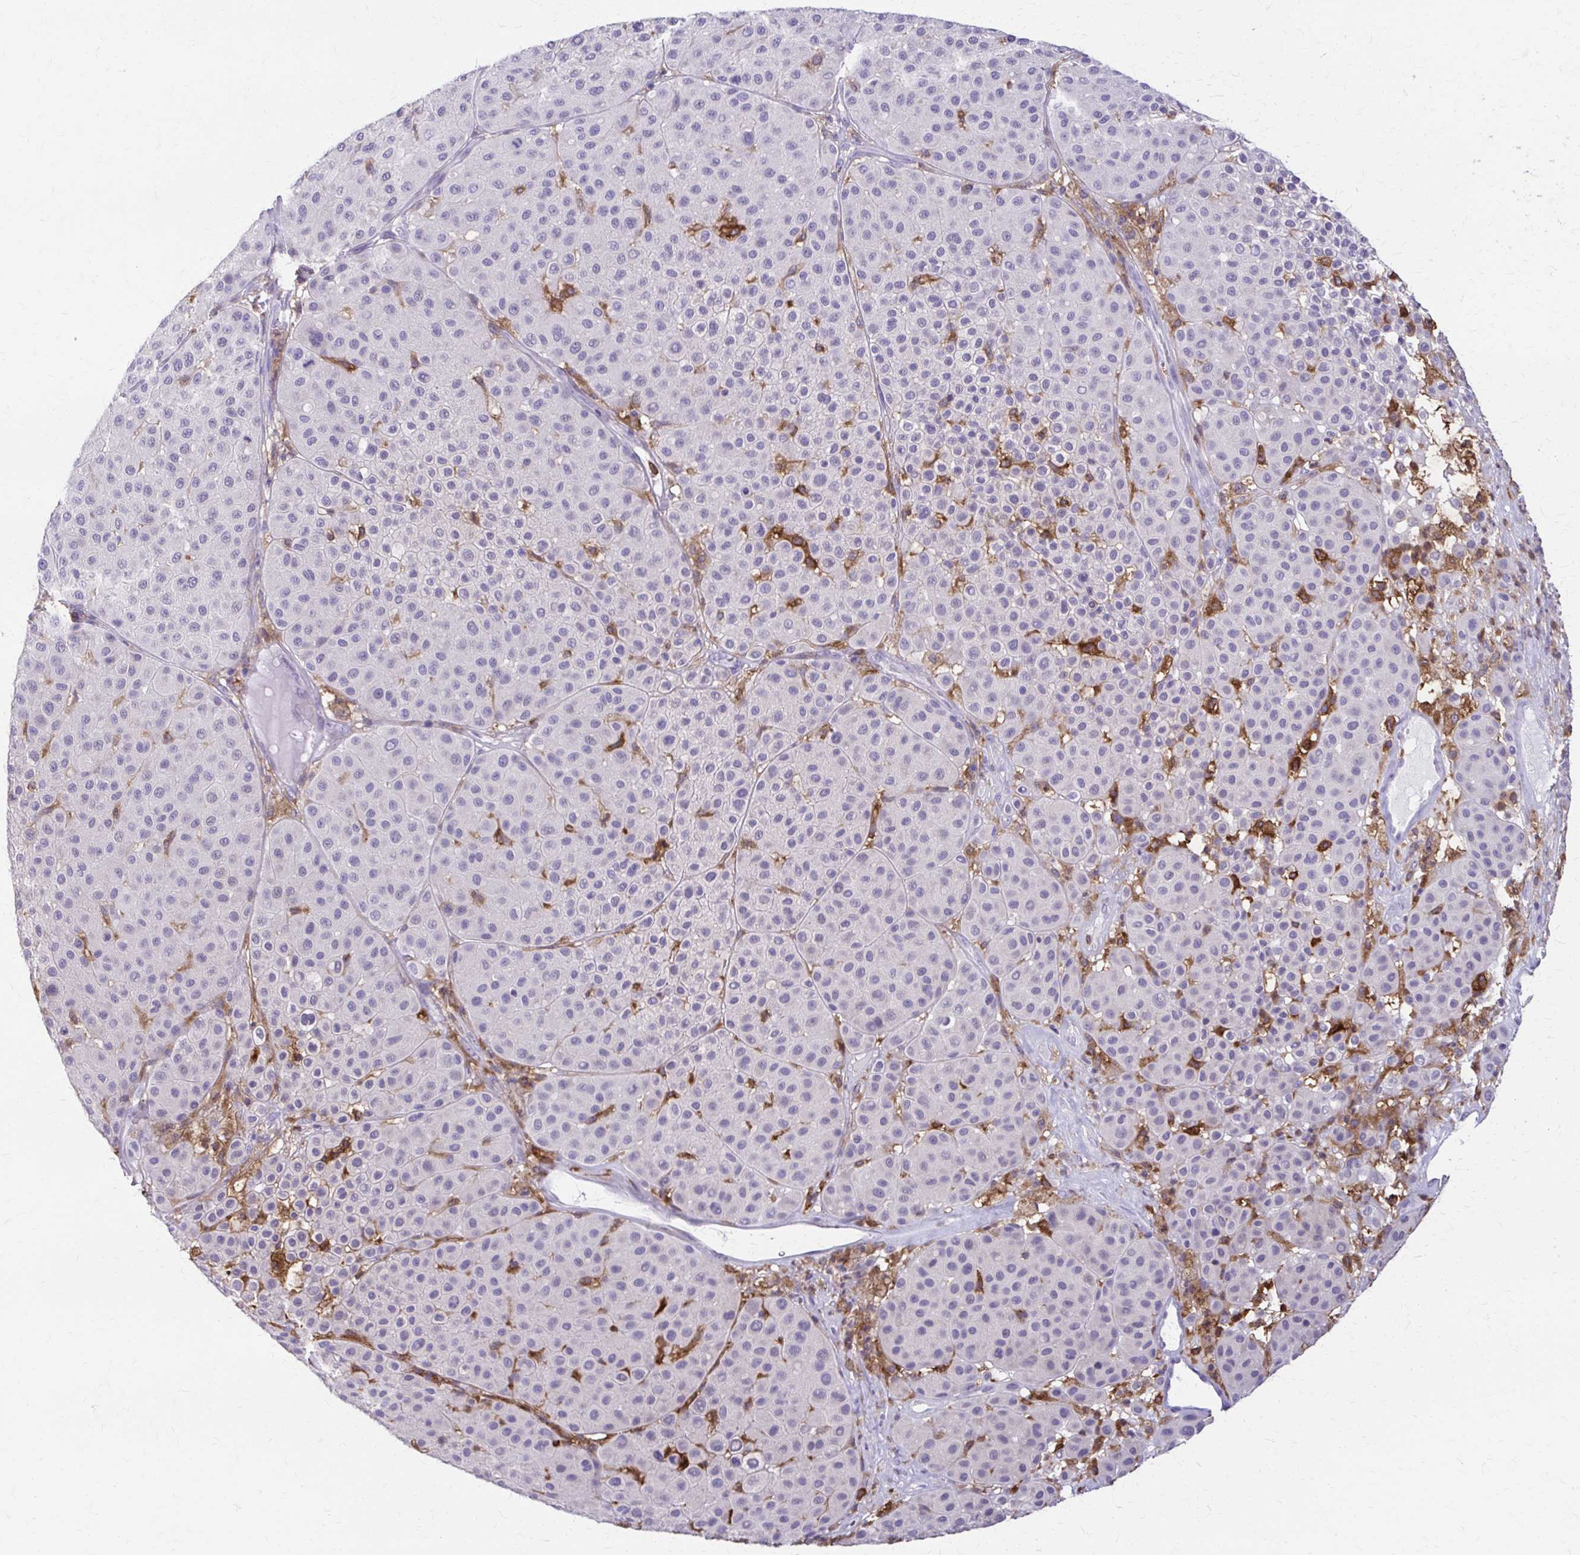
{"staining": {"intensity": "negative", "quantity": "none", "location": "none"}, "tissue": "melanoma", "cell_type": "Tumor cells", "image_type": "cancer", "snomed": [{"axis": "morphology", "description": "Malignant melanoma, Metastatic site"}, {"axis": "topography", "description": "Smooth muscle"}], "caption": "There is no significant positivity in tumor cells of malignant melanoma (metastatic site).", "gene": "PIK3AP1", "patient": {"sex": "male", "age": 41}}